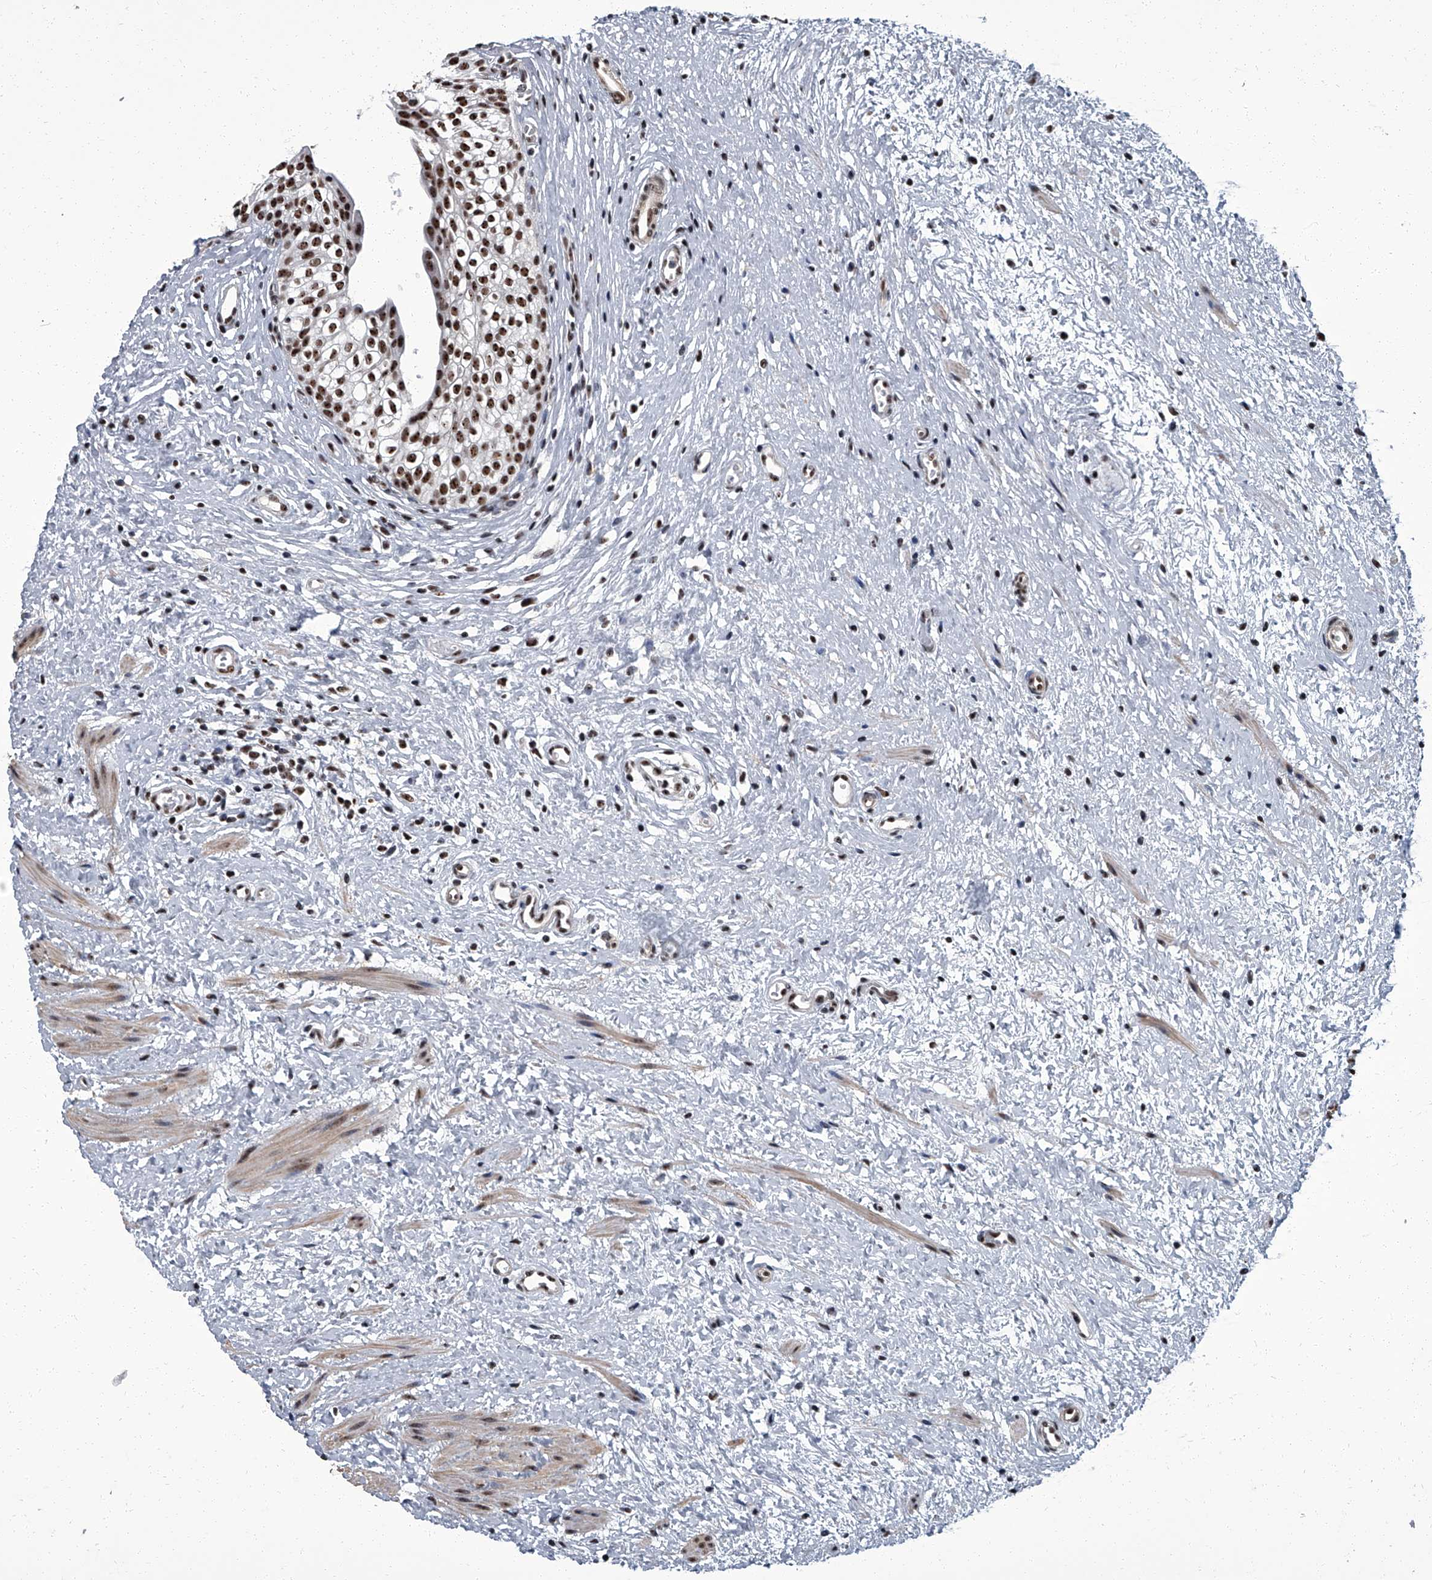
{"staining": {"intensity": "strong", "quantity": ">75%", "location": "nuclear"}, "tissue": "urinary bladder", "cell_type": "Urothelial cells", "image_type": "normal", "snomed": [{"axis": "morphology", "description": "Normal tissue, NOS"}, {"axis": "topography", "description": "Urinary bladder"}], "caption": "A micrograph of urinary bladder stained for a protein shows strong nuclear brown staining in urothelial cells. (DAB (3,3'-diaminobenzidine) IHC with brightfield microscopy, high magnification).", "gene": "ZNF518B", "patient": {"sex": "male", "age": 1}}